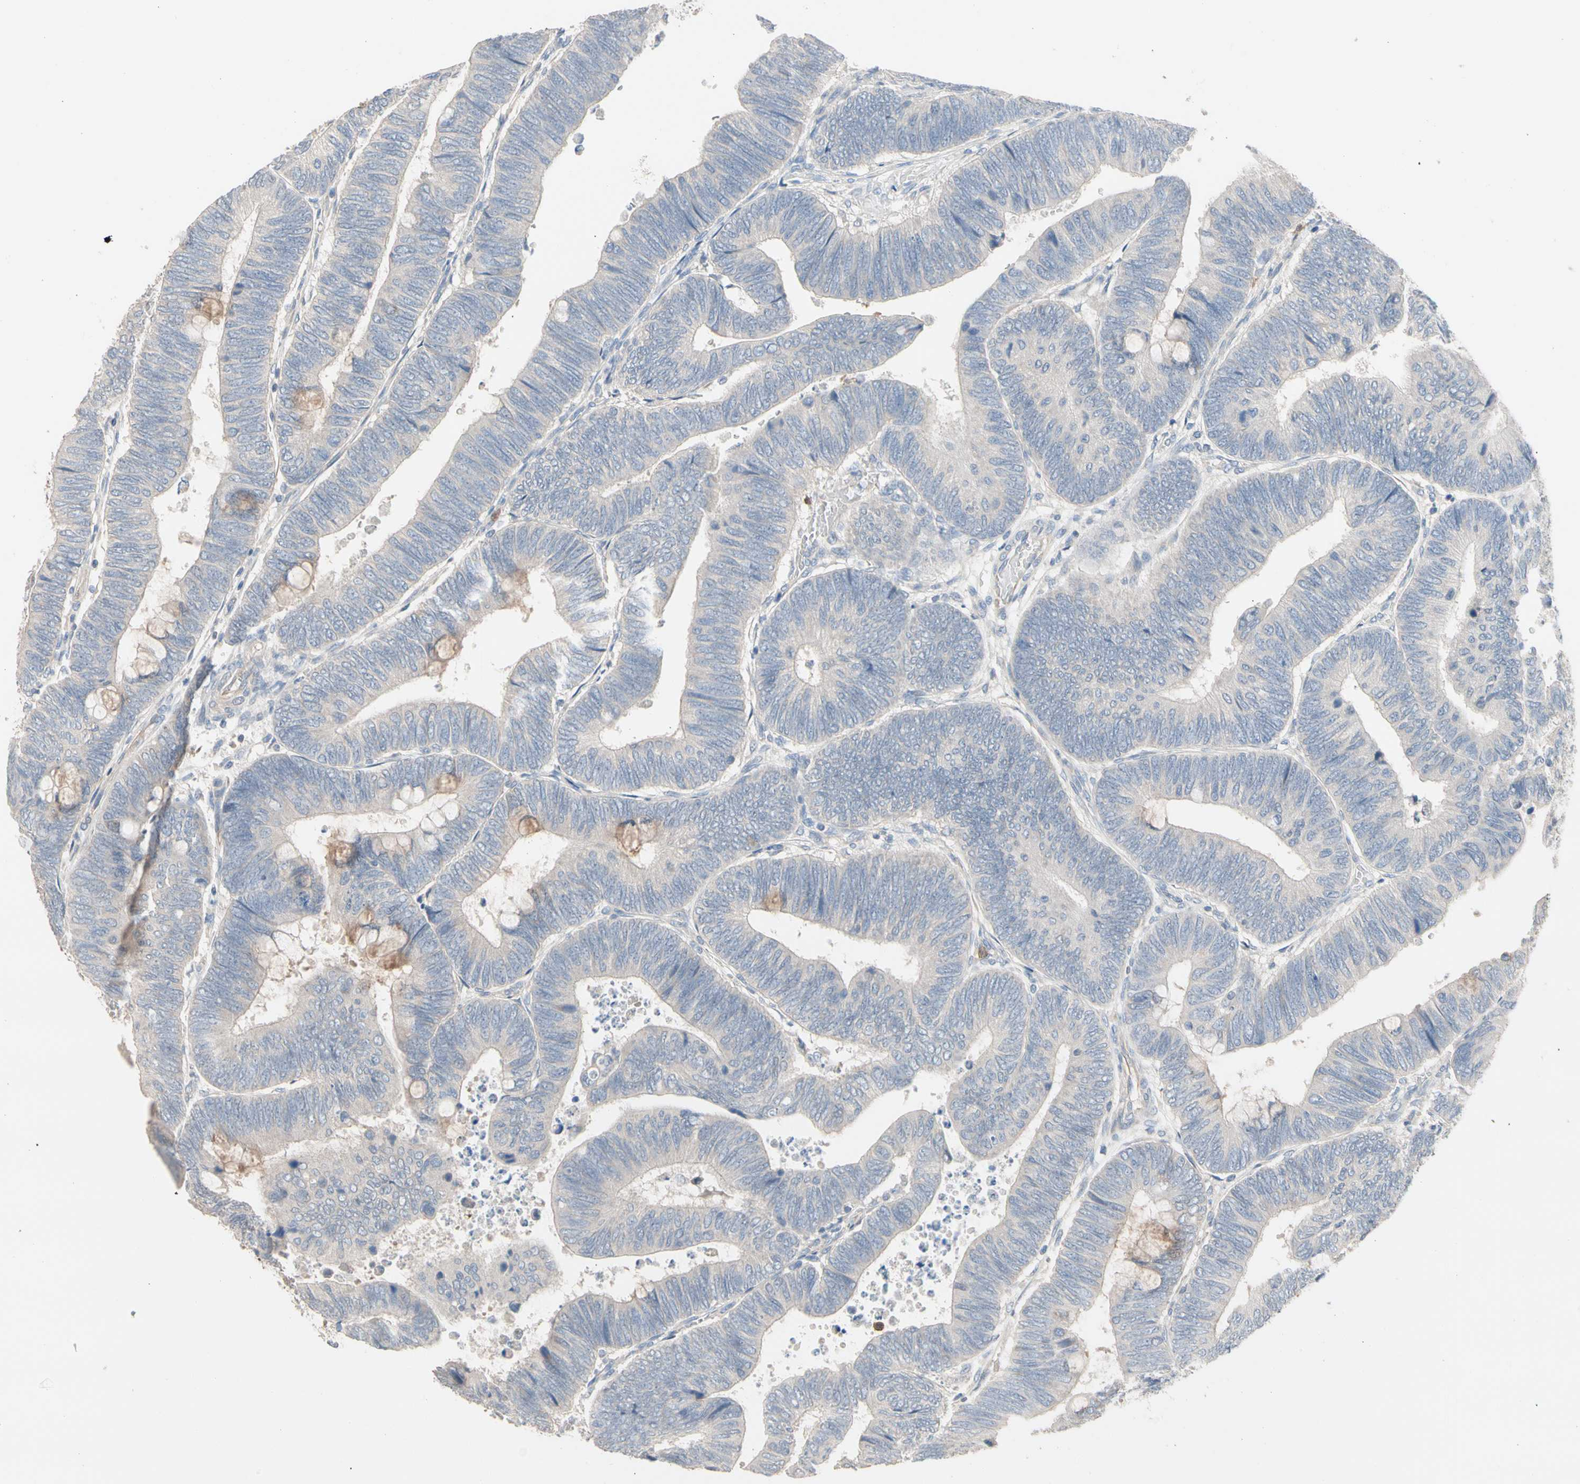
{"staining": {"intensity": "weak", "quantity": "<25%", "location": "cytoplasmic/membranous"}, "tissue": "colorectal cancer", "cell_type": "Tumor cells", "image_type": "cancer", "snomed": [{"axis": "morphology", "description": "Normal tissue, NOS"}, {"axis": "morphology", "description": "Adenocarcinoma, NOS"}, {"axis": "topography", "description": "Rectum"}, {"axis": "topography", "description": "Peripheral nerve tissue"}], "caption": "This is an immunohistochemistry histopathology image of colorectal adenocarcinoma. There is no positivity in tumor cells.", "gene": "BBOX1", "patient": {"sex": "male", "age": 92}}